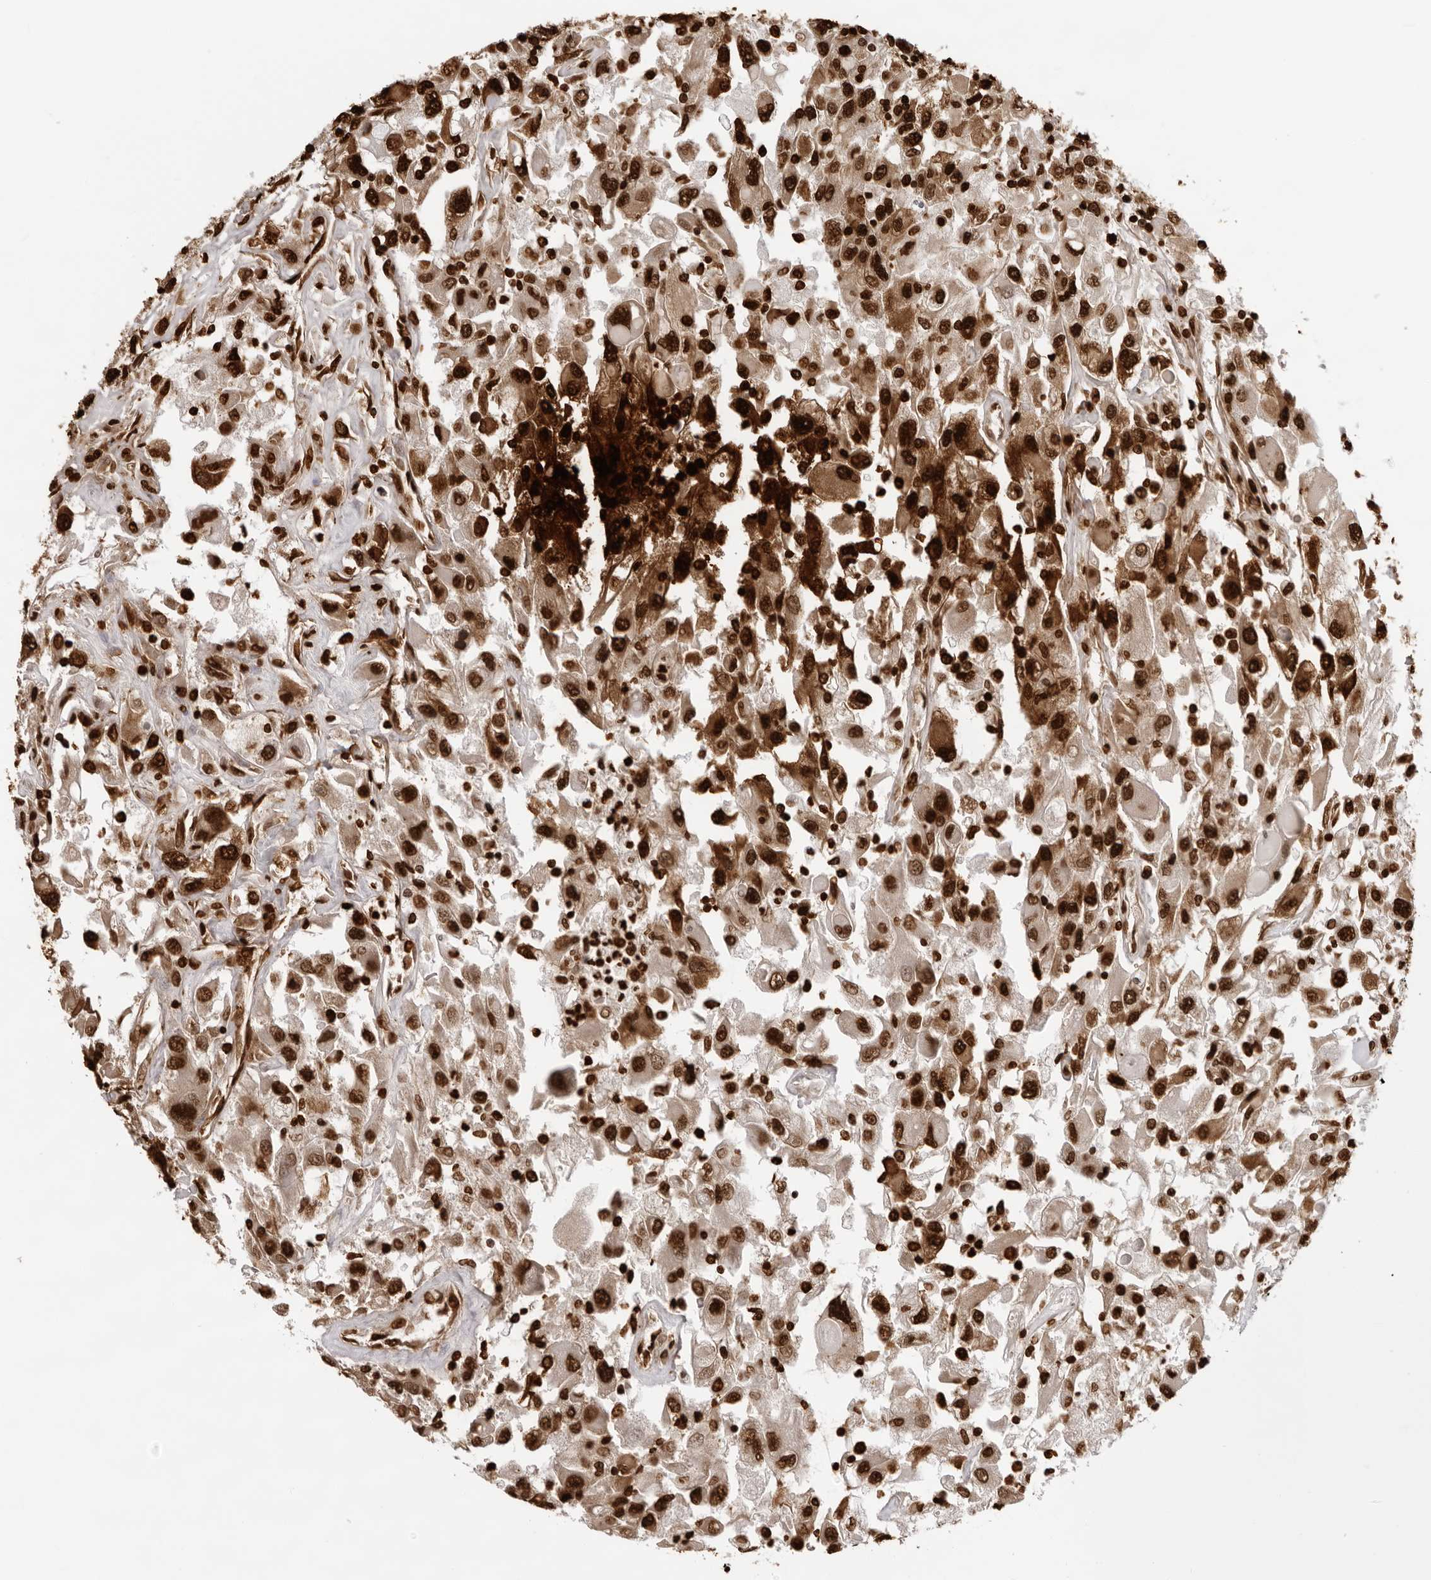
{"staining": {"intensity": "strong", "quantity": ">75%", "location": "cytoplasmic/membranous,nuclear"}, "tissue": "renal cancer", "cell_type": "Tumor cells", "image_type": "cancer", "snomed": [{"axis": "morphology", "description": "Adenocarcinoma, NOS"}, {"axis": "topography", "description": "Kidney"}], "caption": "Human renal cancer (adenocarcinoma) stained with a brown dye demonstrates strong cytoplasmic/membranous and nuclear positive staining in about >75% of tumor cells.", "gene": "ZFP91", "patient": {"sex": "female", "age": 52}}